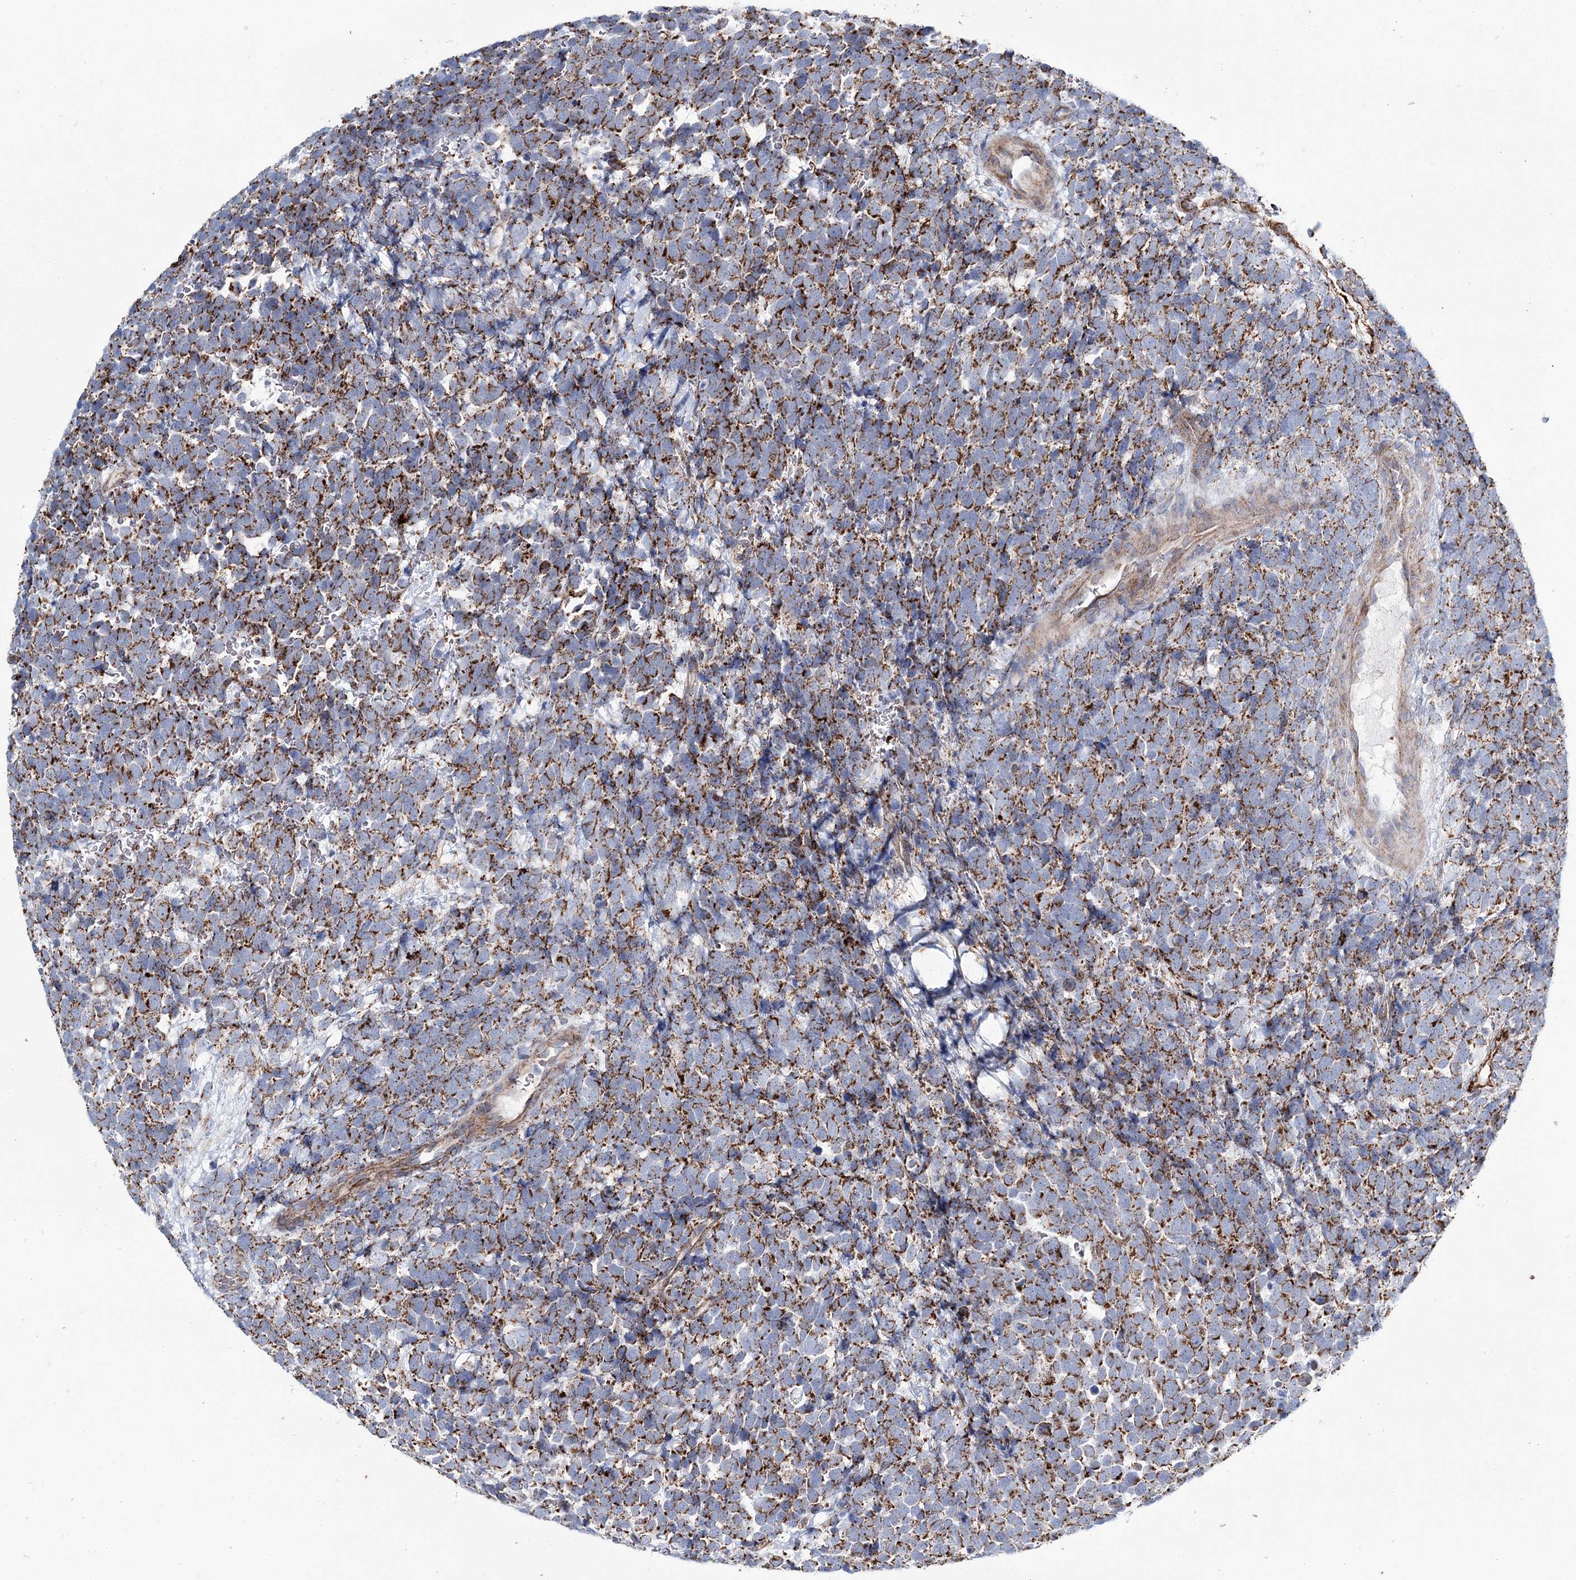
{"staining": {"intensity": "moderate", "quantity": ">75%", "location": "cytoplasmic/membranous"}, "tissue": "urothelial cancer", "cell_type": "Tumor cells", "image_type": "cancer", "snomed": [{"axis": "morphology", "description": "Urothelial carcinoma, High grade"}, {"axis": "topography", "description": "Urinary bladder"}], "caption": "The micrograph demonstrates immunohistochemical staining of urothelial carcinoma (high-grade). There is moderate cytoplasmic/membranous positivity is identified in approximately >75% of tumor cells.", "gene": "ARHGAP6", "patient": {"sex": "female", "age": 82}}